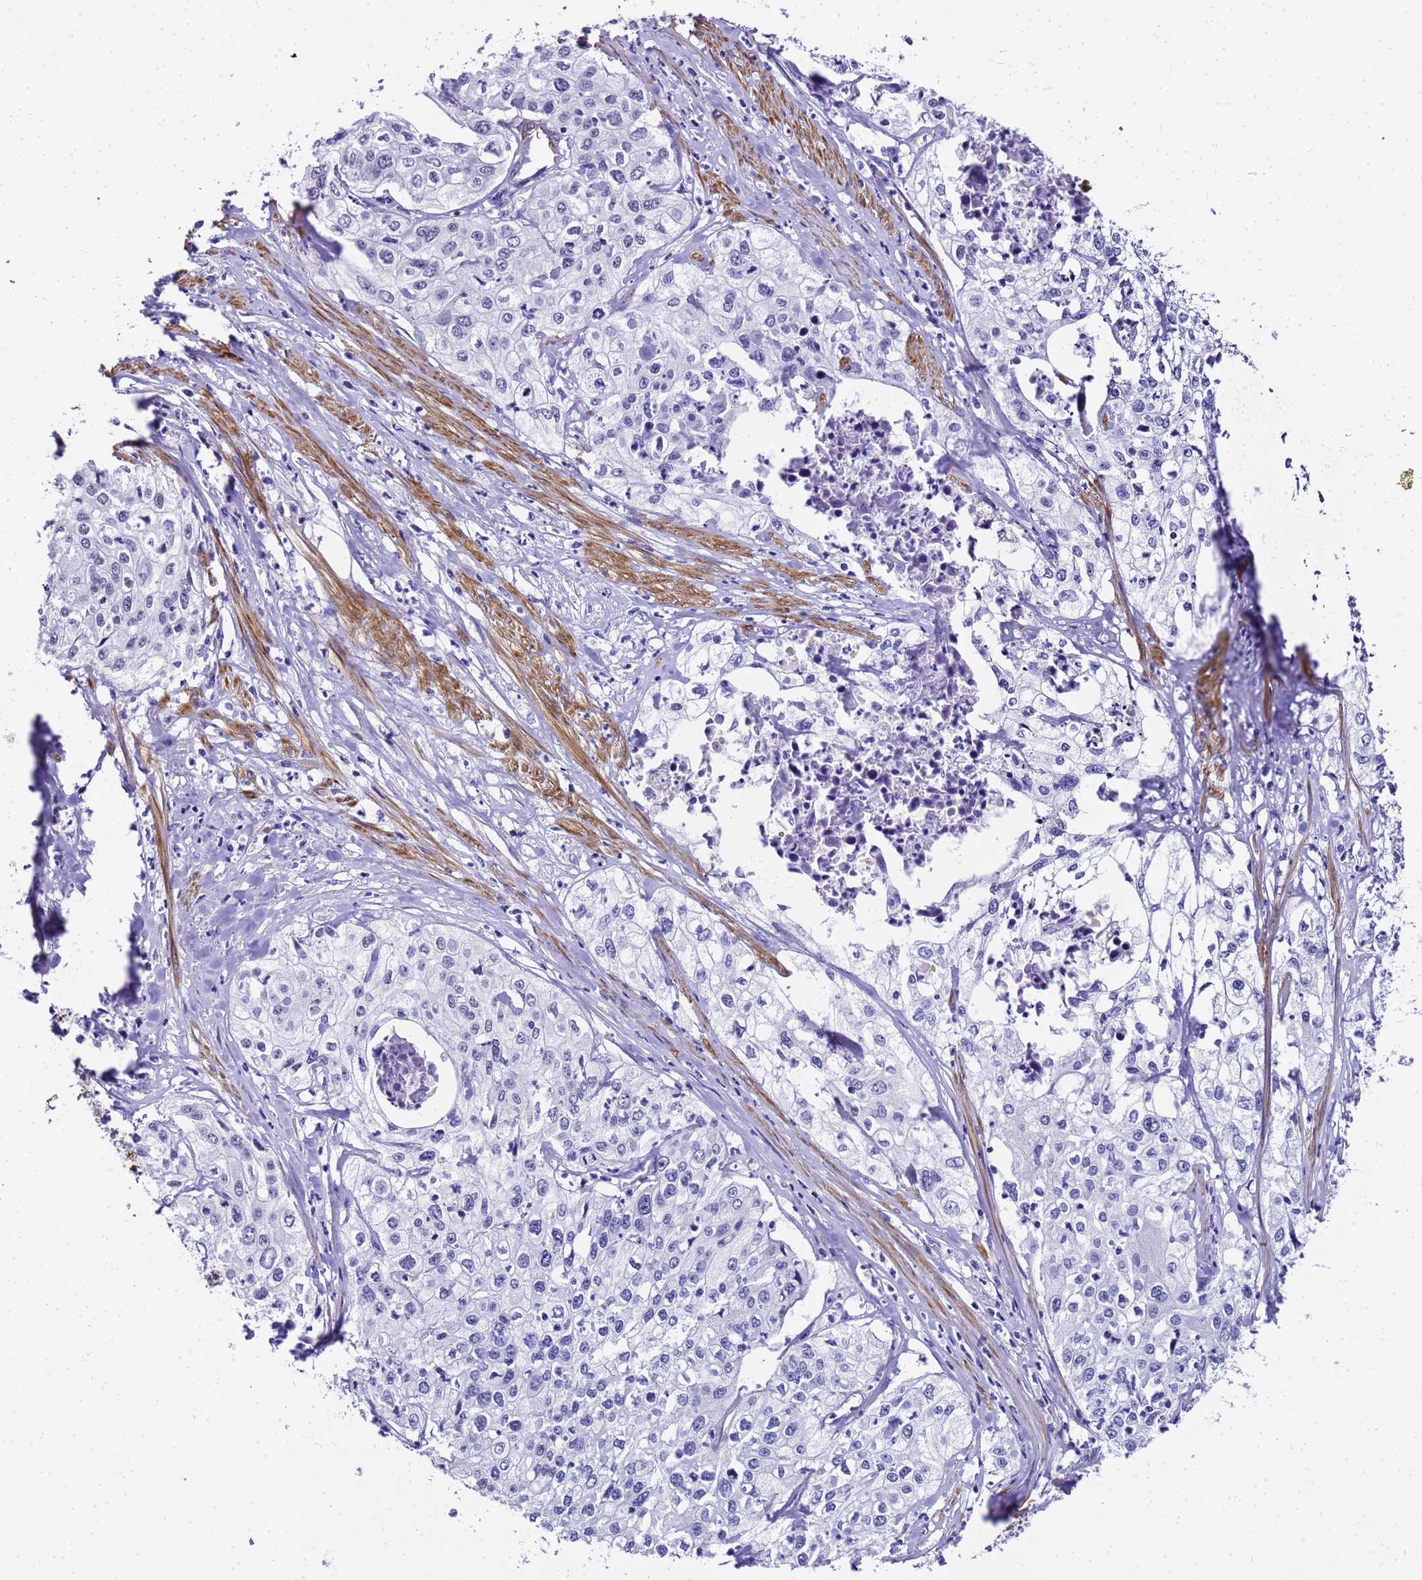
{"staining": {"intensity": "negative", "quantity": "none", "location": "none"}, "tissue": "cervical cancer", "cell_type": "Tumor cells", "image_type": "cancer", "snomed": [{"axis": "morphology", "description": "Squamous cell carcinoma, NOS"}, {"axis": "topography", "description": "Cervix"}], "caption": "Cervical cancer (squamous cell carcinoma) stained for a protein using IHC shows no staining tumor cells.", "gene": "HSPB6", "patient": {"sex": "female", "age": 31}}